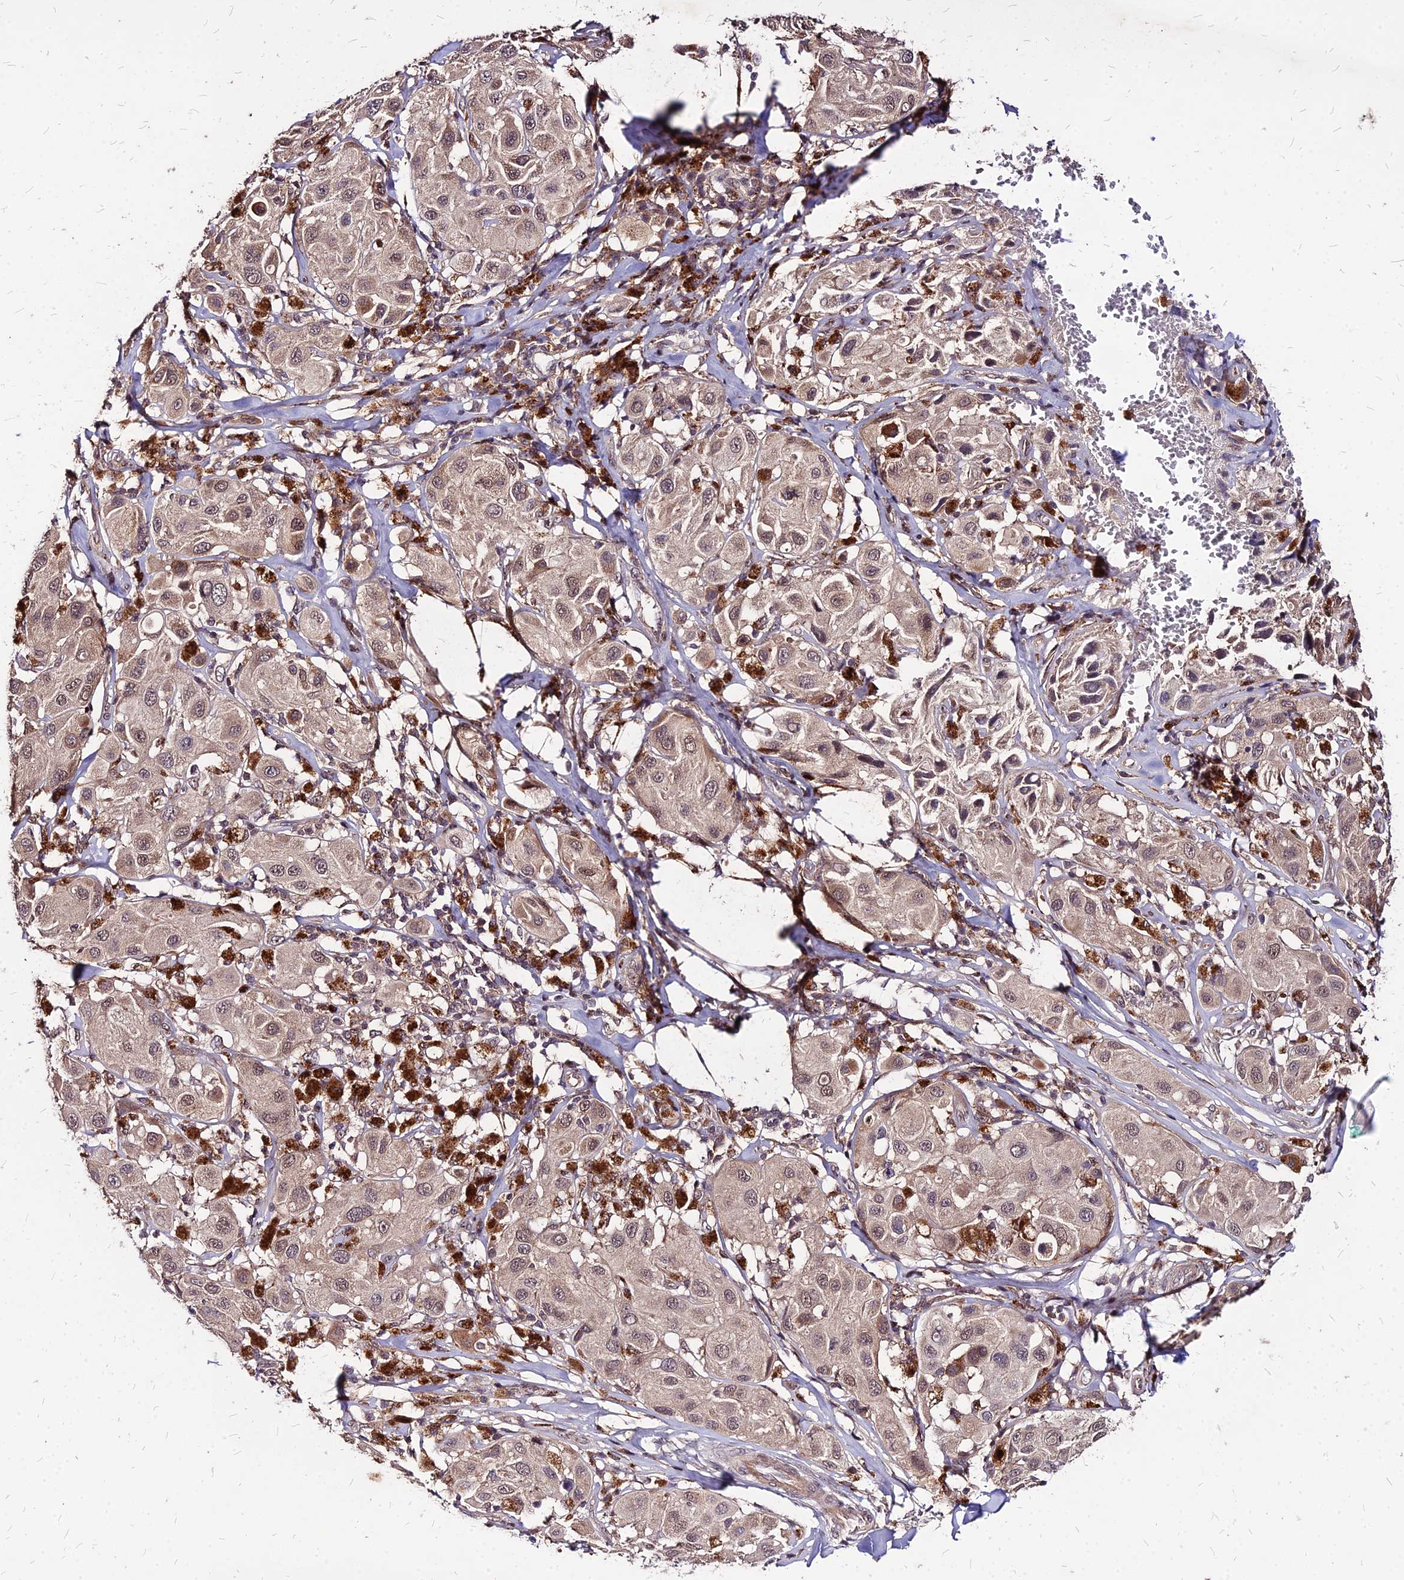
{"staining": {"intensity": "weak", "quantity": ">75%", "location": "cytoplasmic/membranous,nuclear"}, "tissue": "melanoma", "cell_type": "Tumor cells", "image_type": "cancer", "snomed": [{"axis": "morphology", "description": "Malignant melanoma, Metastatic site"}, {"axis": "topography", "description": "Skin"}], "caption": "Tumor cells display low levels of weak cytoplasmic/membranous and nuclear expression in about >75% of cells in melanoma.", "gene": "APBA3", "patient": {"sex": "male", "age": 41}}